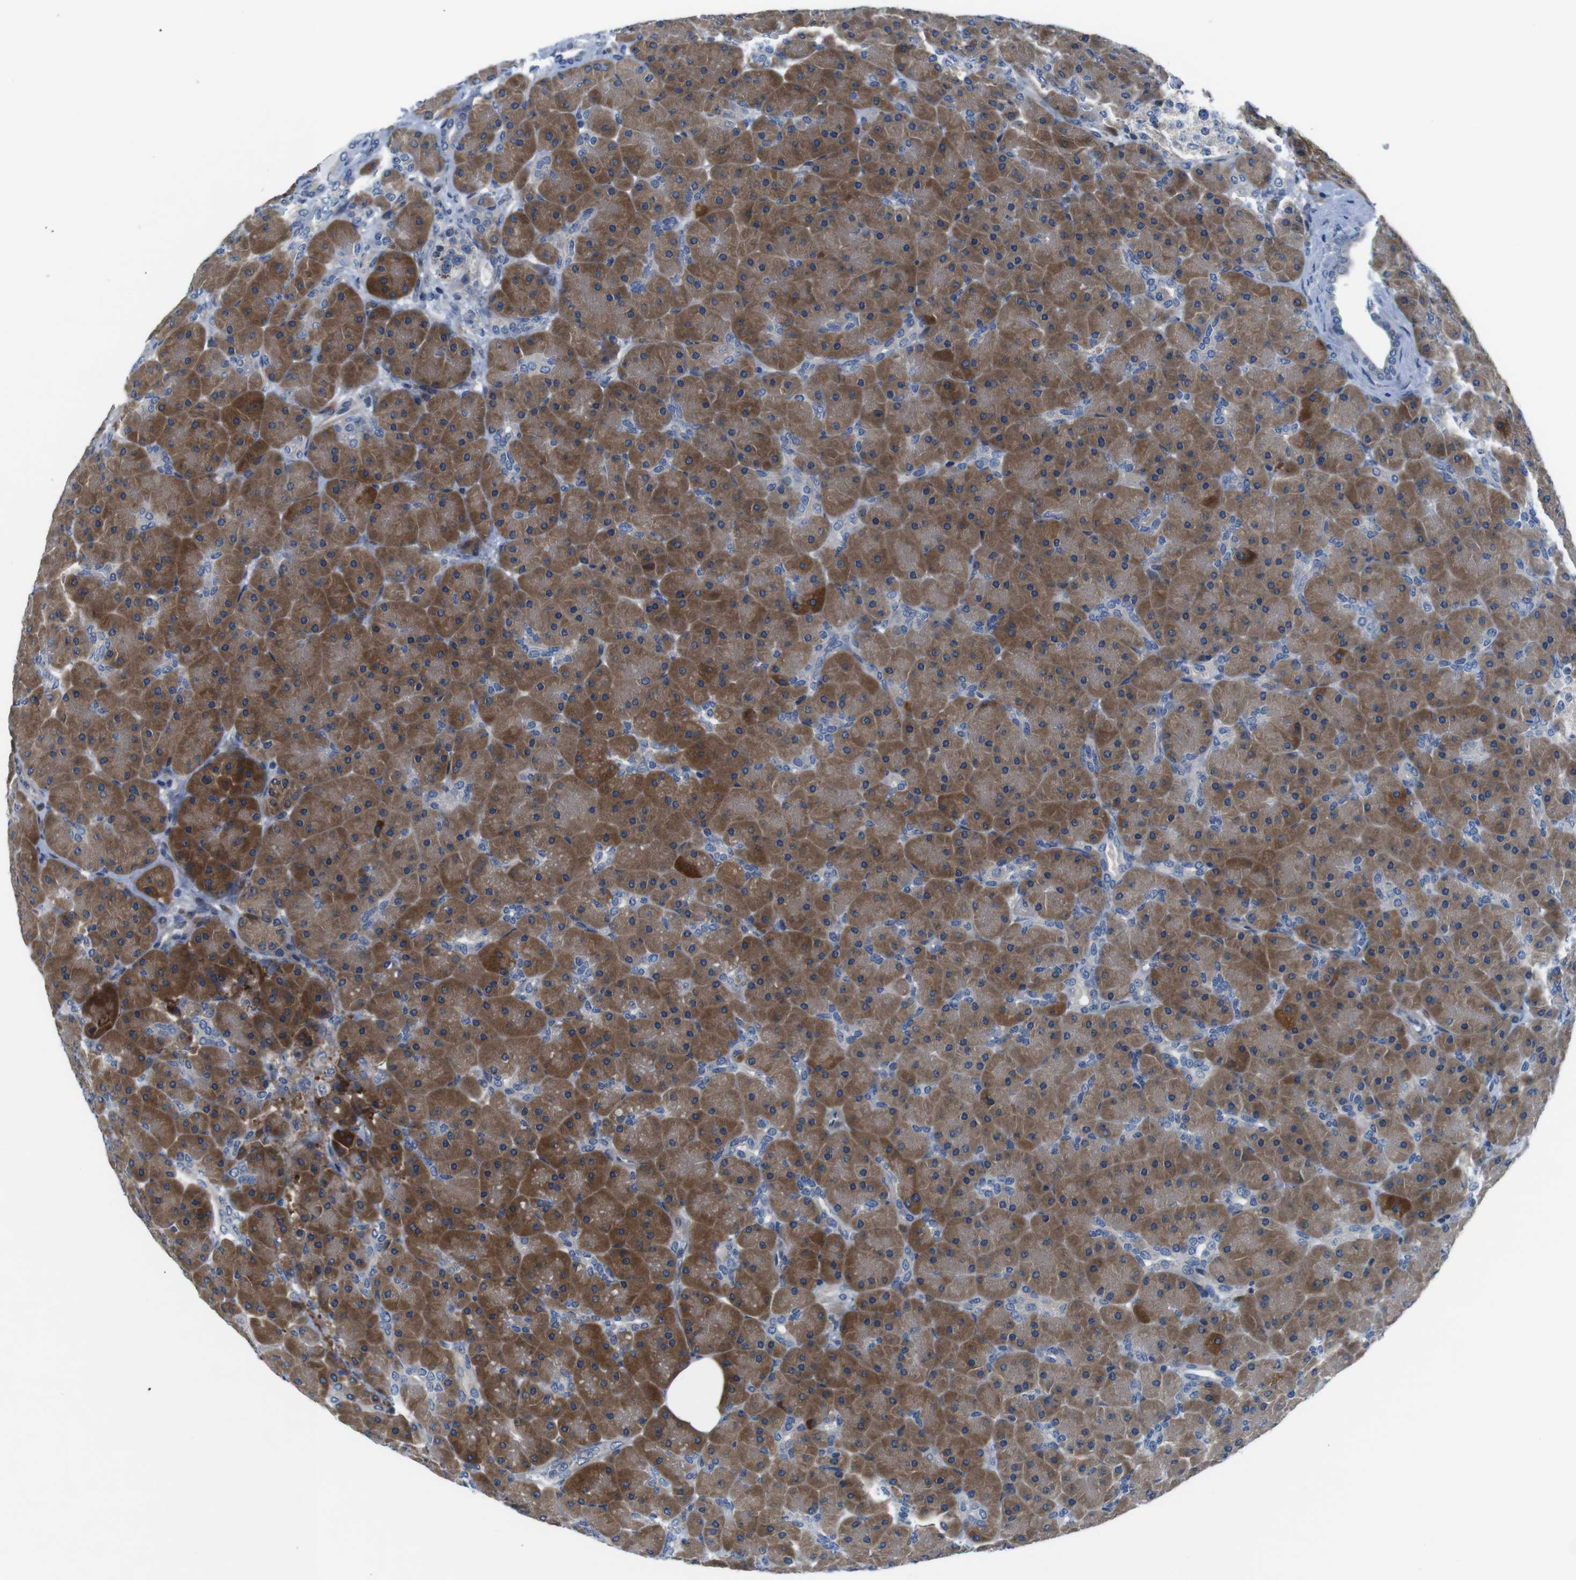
{"staining": {"intensity": "moderate", "quantity": ">75%", "location": "cytoplasmic/membranous"}, "tissue": "pancreas", "cell_type": "Exocrine glandular cells", "image_type": "normal", "snomed": [{"axis": "morphology", "description": "Normal tissue, NOS"}, {"axis": "topography", "description": "Pancreas"}], "caption": "Immunohistochemical staining of unremarkable human pancreas demonstrates moderate cytoplasmic/membranous protein staining in about >75% of exocrine glandular cells. The staining was performed using DAB, with brown indicating positive protein expression. Nuclei are stained blue with hematoxylin.", "gene": "JAK1", "patient": {"sex": "male", "age": 66}}